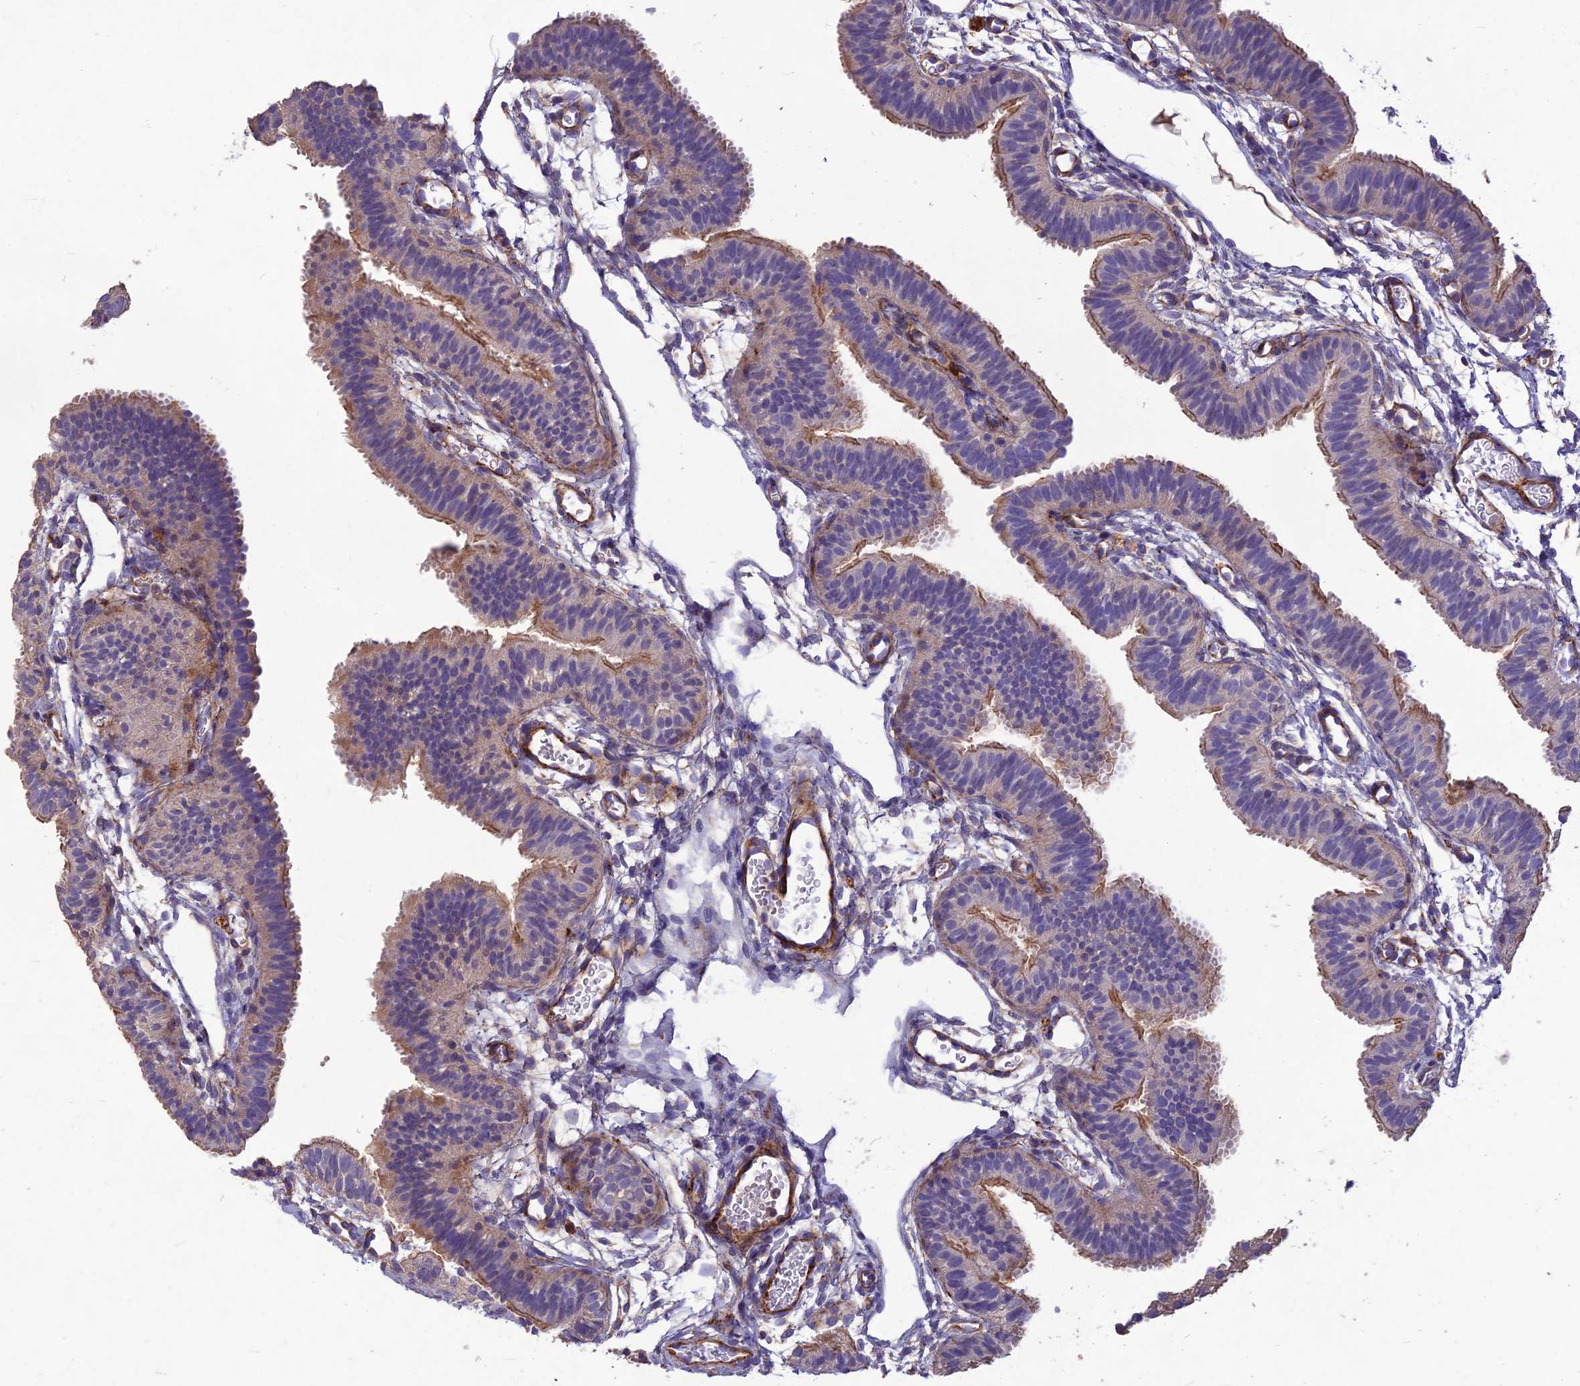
{"staining": {"intensity": "moderate", "quantity": "25%-75%", "location": "cytoplasmic/membranous"}, "tissue": "fallopian tube", "cell_type": "Glandular cells", "image_type": "normal", "snomed": [{"axis": "morphology", "description": "Normal tissue, NOS"}, {"axis": "topography", "description": "Fallopian tube"}], "caption": "Glandular cells show medium levels of moderate cytoplasmic/membranous staining in about 25%-75% of cells in benign human fallopian tube. The staining is performed using DAB (3,3'-diaminobenzidine) brown chromogen to label protein expression. The nuclei are counter-stained blue using hematoxylin.", "gene": "CLUH", "patient": {"sex": "female", "age": 35}}